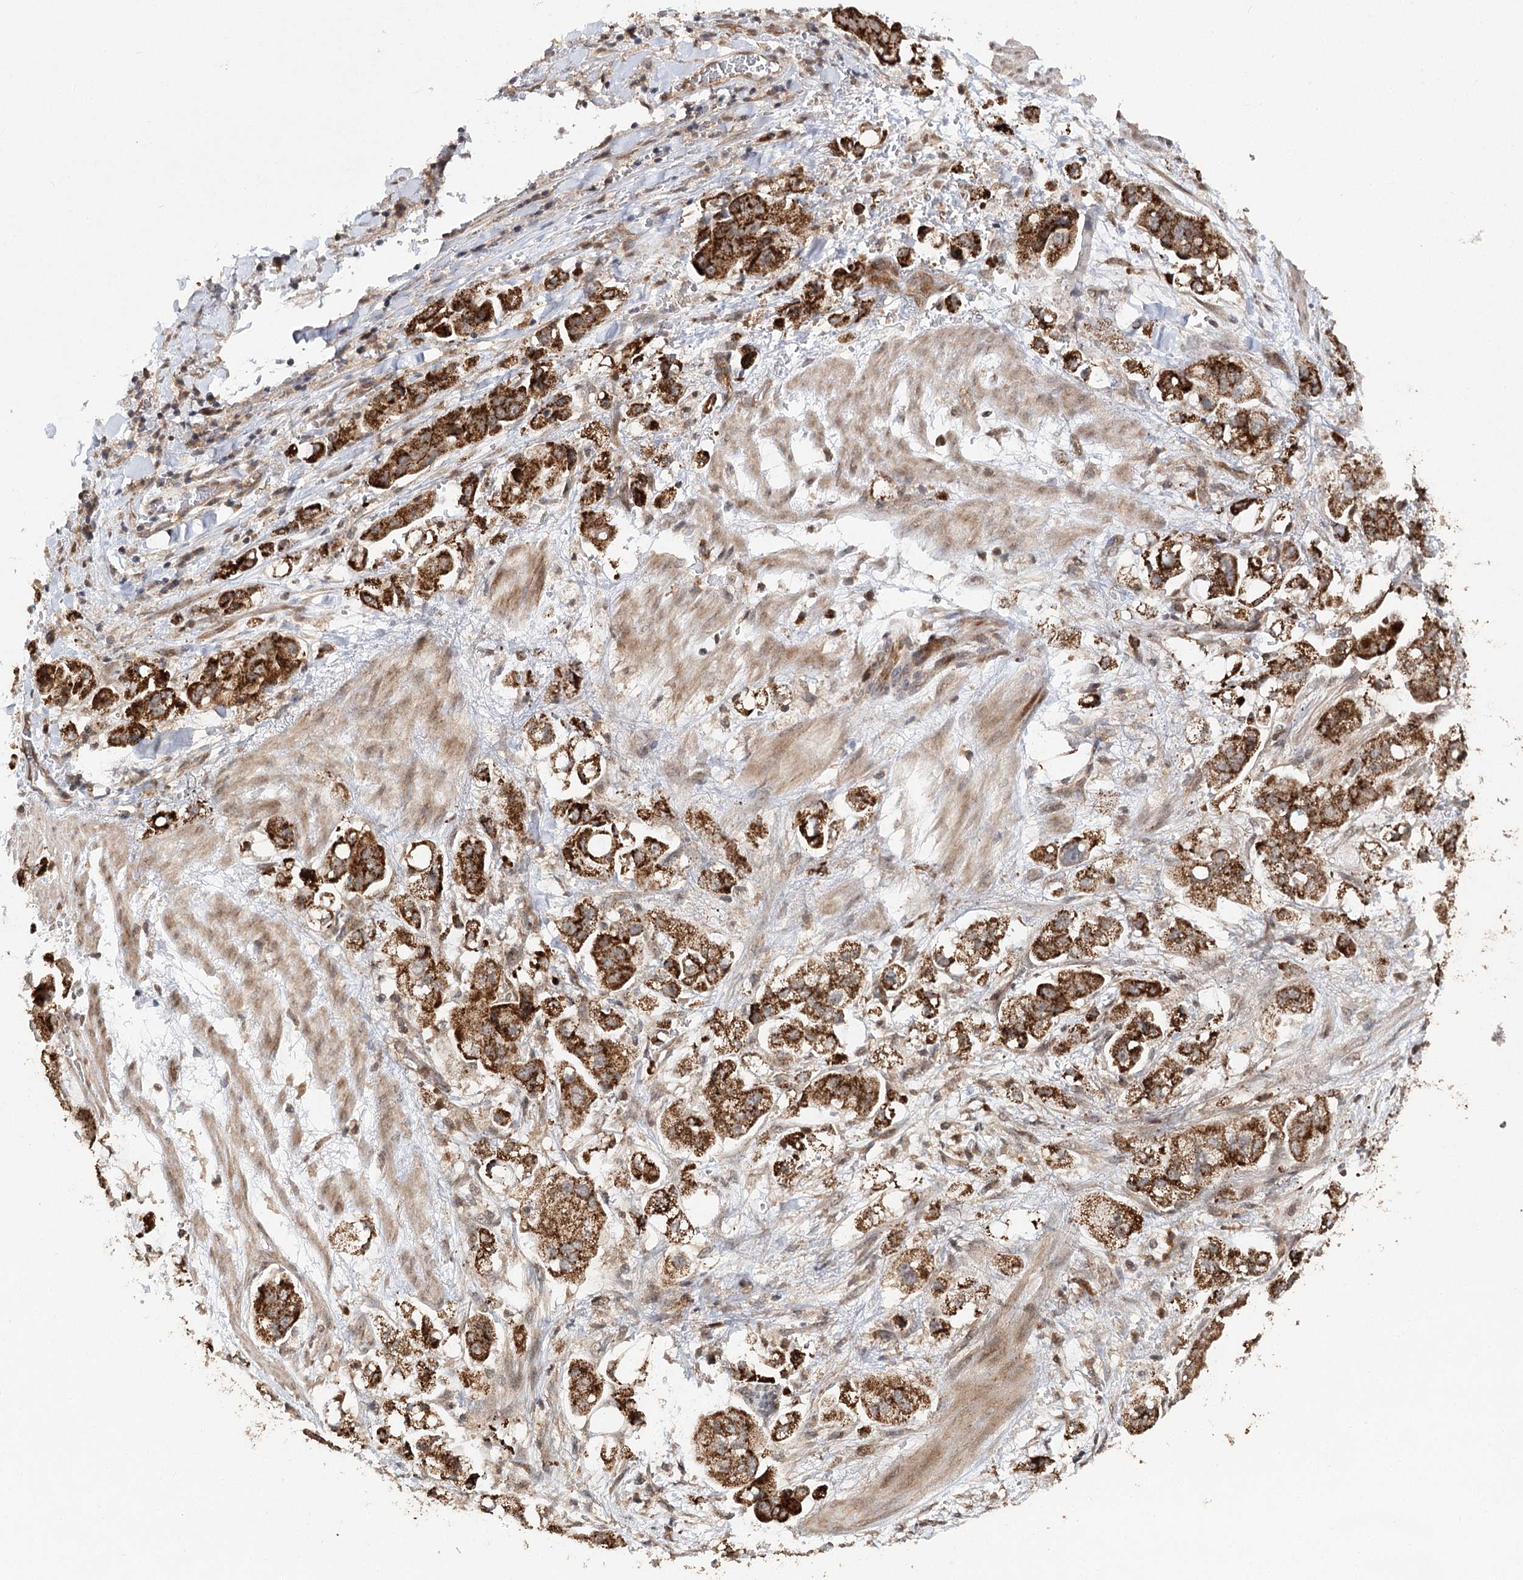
{"staining": {"intensity": "strong", "quantity": ">75%", "location": "cytoplasmic/membranous"}, "tissue": "stomach cancer", "cell_type": "Tumor cells", "image_type": "cancer", "snomed": [{"axis": "morphology", "description": "Adenocarcinoma, NOS"}, {"axis": "topography", "description": "Stomach"}], "caption": "High-magnification brightfield microscopy of stomach cancer stained with DAB (3,3'-diaminobenzidine) (brown) and counterstained with hematoxylin (blue). tumor cells exhibit strong cytoplasmic/membranous expression is appreciated in approximately>75% of cells. Using DAB (3,3'-diaminobenzidine) (brown) and hematoxylin (blue) stains, captured at high magnification using brightfield microscopy.", "gene": "ZNRF3", "patient": {"sex": "male", "age": 62}}